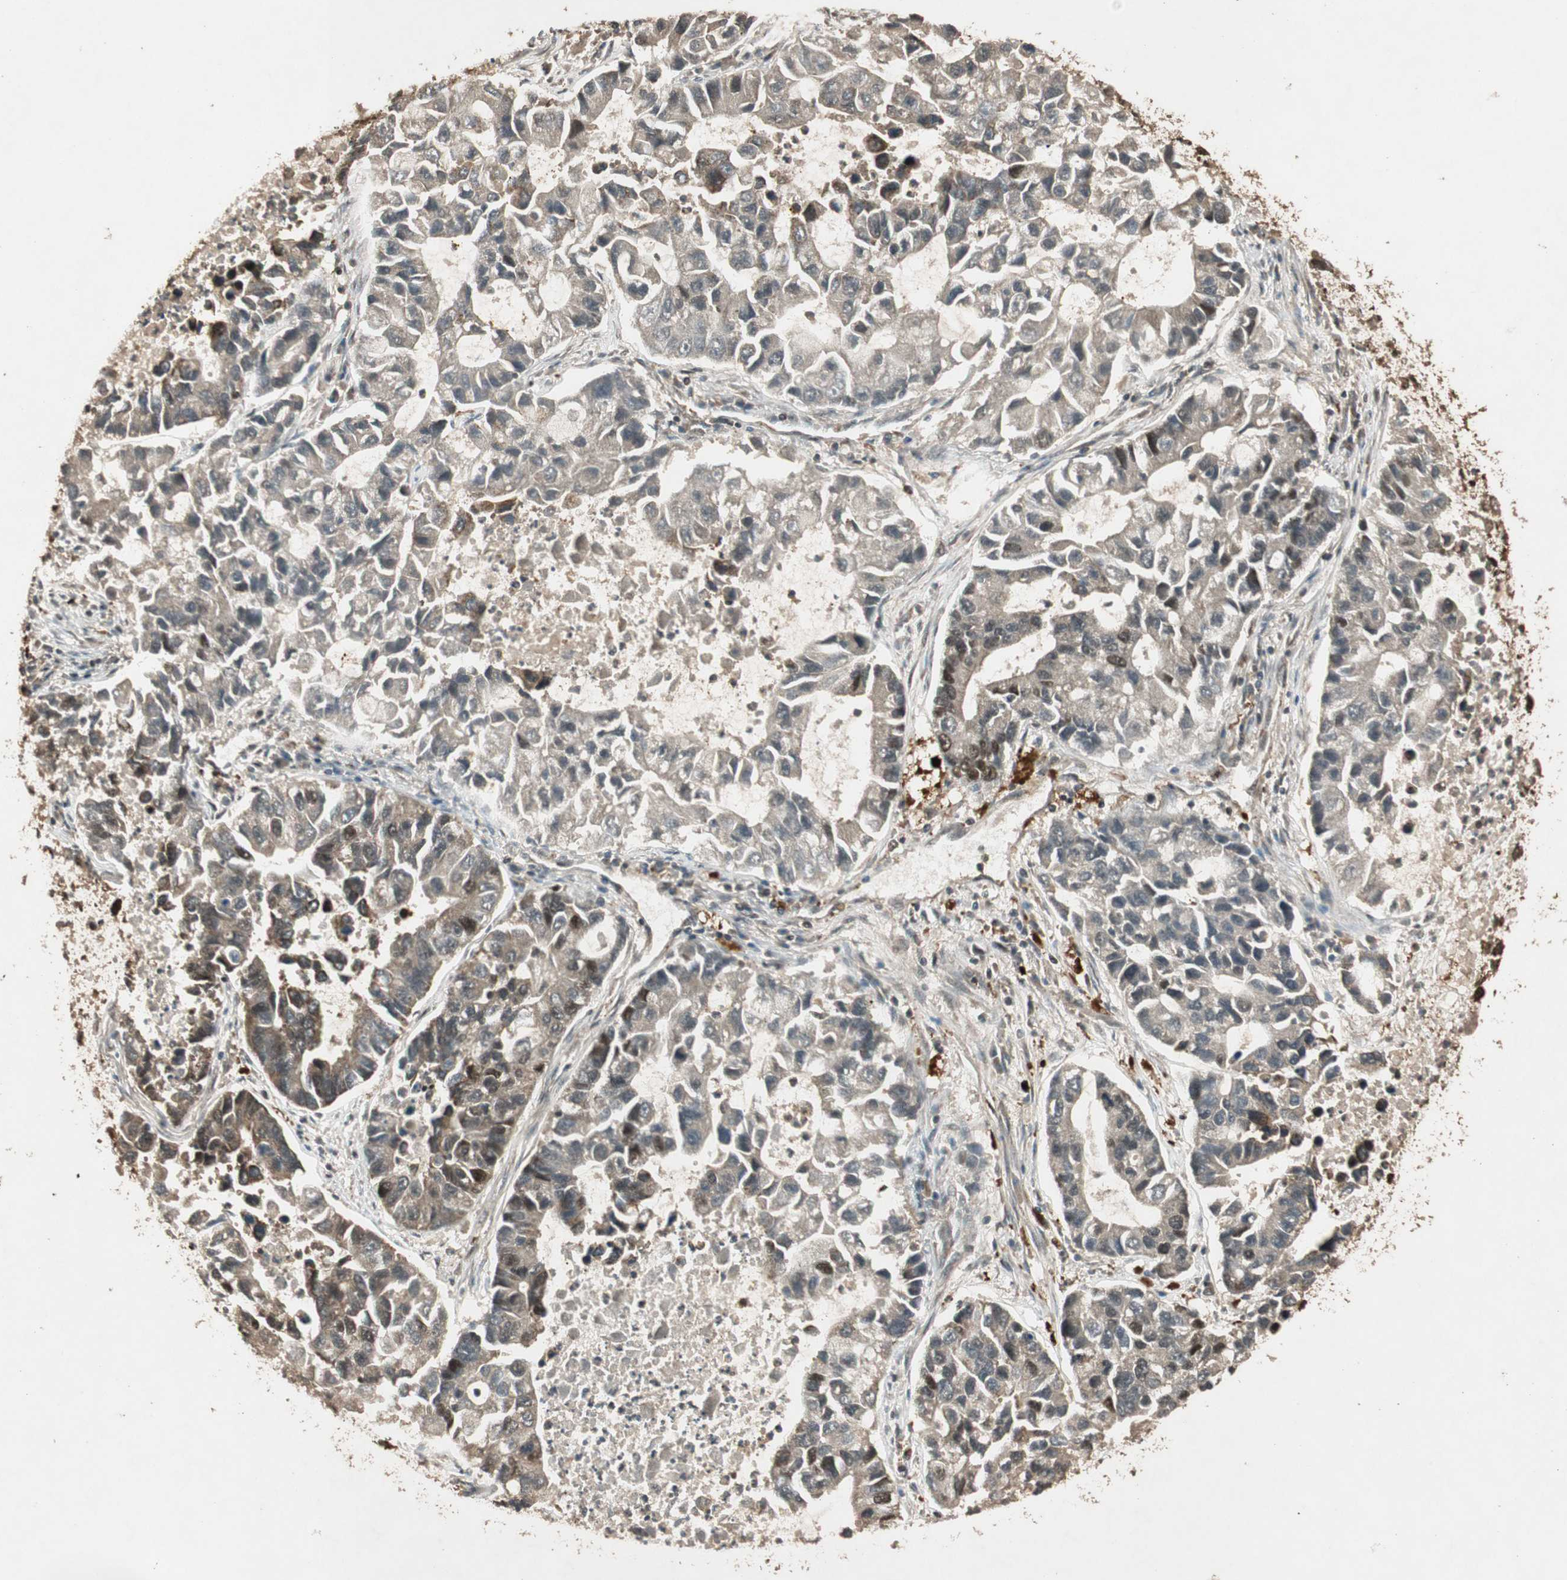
{"staining": {"intensity": "moderate", "quantity": ">75%", "location": "cytoplasmic/membranous,nuclear"}, "tissue": "lung cancer", "cell_type": "Tumor cells", "image_type": "cancer", "snomed": [{"axis": "morphology", "description": "Adenocarcinoma, NOS"}, {"axis": "topography", "description": "Lung"}], "caption": "The micrograph displays staining of adenocarcinoma (lung), revealing moderate cytoplasmic/membranous and nuclear protein positivity (brown color) within tumor cells.", "gene": "RPA3", "patient": {"sex": "female", "age": 51}}